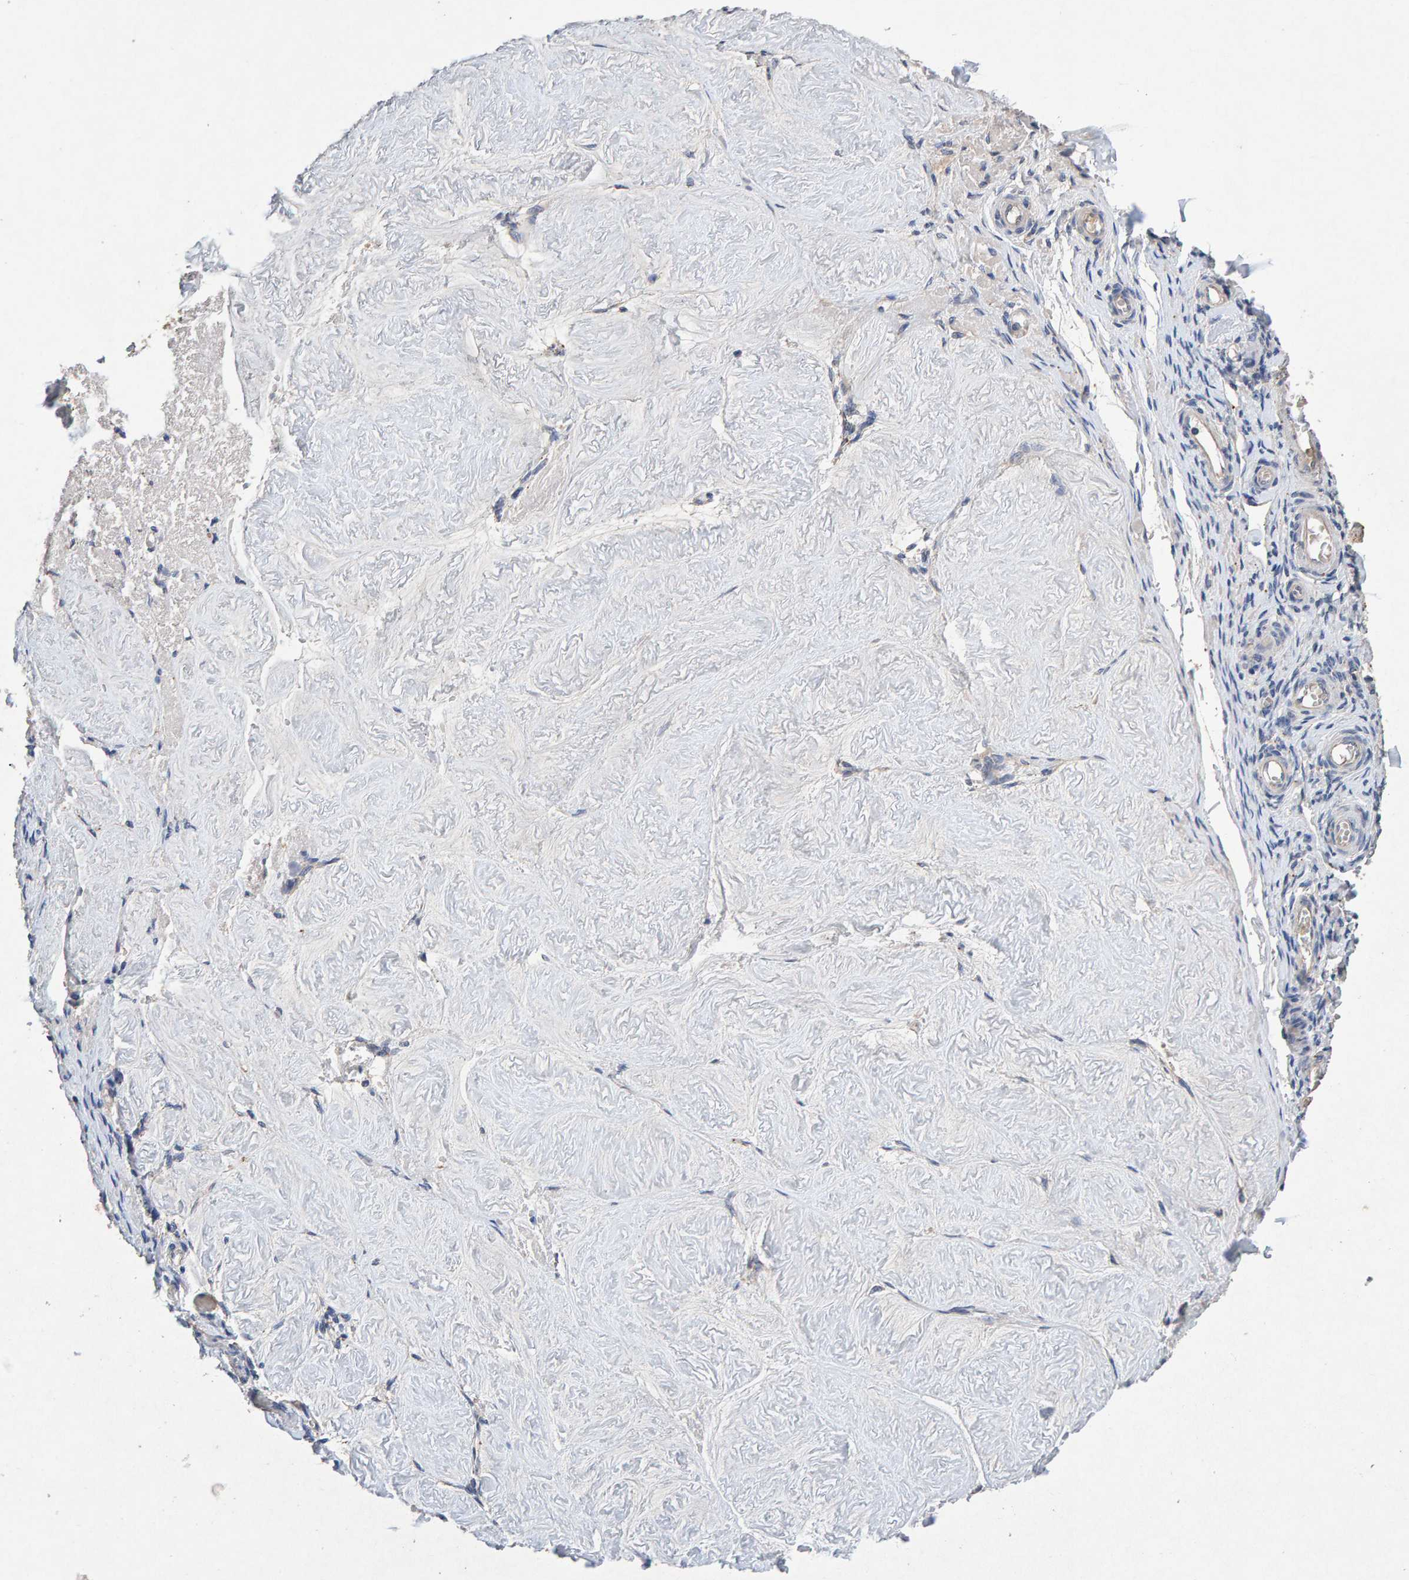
{"staining": {"intensity": "weak", "quantity": ">75%", "location": "cytoplasmic/membranous"}, "tissue": "adipose tissue", "cell_type": "Adipocytes", "image_type": "normal", "snomed": [{"axis": "morphology", "description": "Normal tissue, NOS"}, {"axis": "topography", "description": "Vascular tissue"}, {"axis": "topography", "description": "Fallopian tube"}, {"axis": "topography", "description": "Ovary"}], "caption": "Immunohistochemistry photomicrograph of normal adipose tissue: adipose tissue stained using IHC exhibits low levels of weak protein expression localized specifically in the cytoplasmic/membranous of adipocytes, appearing as a cytoplasmic/membranous brown color.", "gene": "EFR3A", "patient": {"sex": "female", "age": 67}}